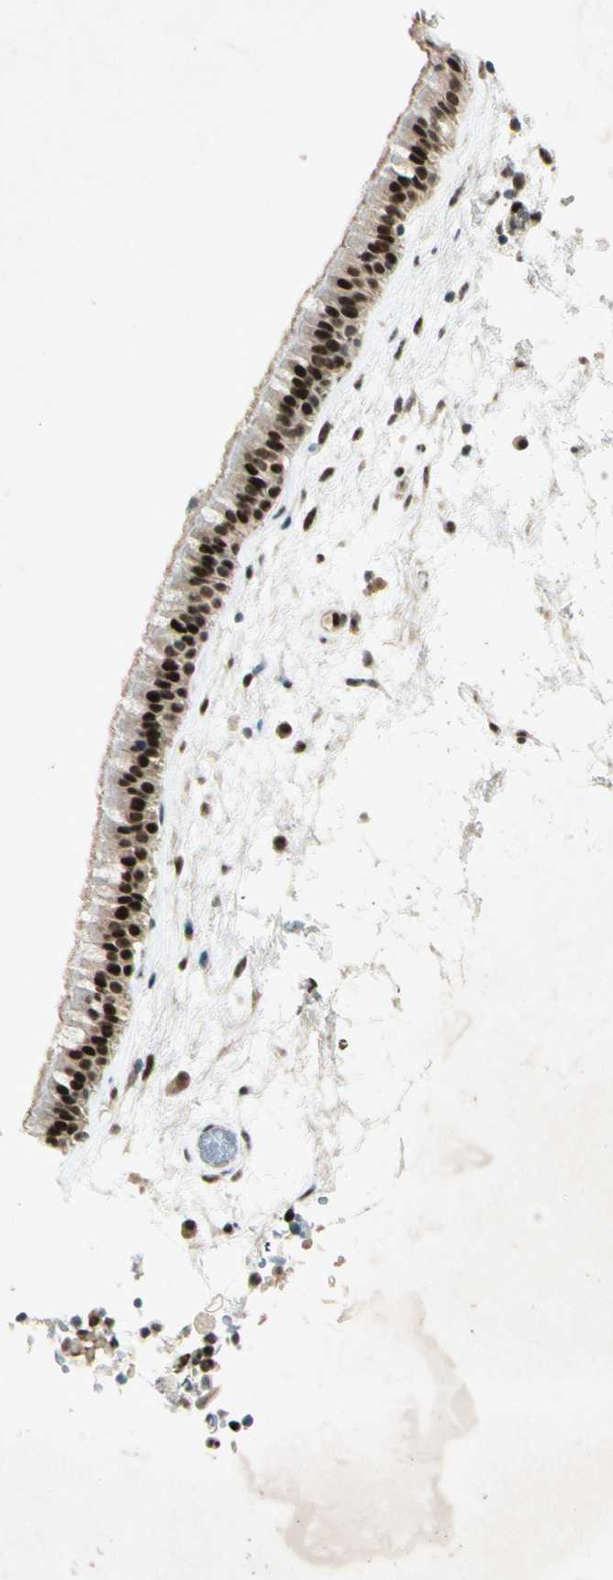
{"staining": {"intensity": "strong", "quantity": ">75%", "location": "nuclear"}, "tissue": "nasopharynx", "cell_type": "Respiratory epithelial cells", "image_type": "normal", "snomed": [{"axis": "morphology", "description": "Normal tissue, NOS"}, {"axis": "morphology", "description": "Inflammation, NOS"}, {"axis": "topography", "description": "Nasopharynx"}], "caption": "Nasopharynx stained with a brown dye reveals strong nuclear positive staining in approximately >75% of respiratory epithelial cells.", "gene": "RNF43", "patient": {"sex": "male", "age": 48}}